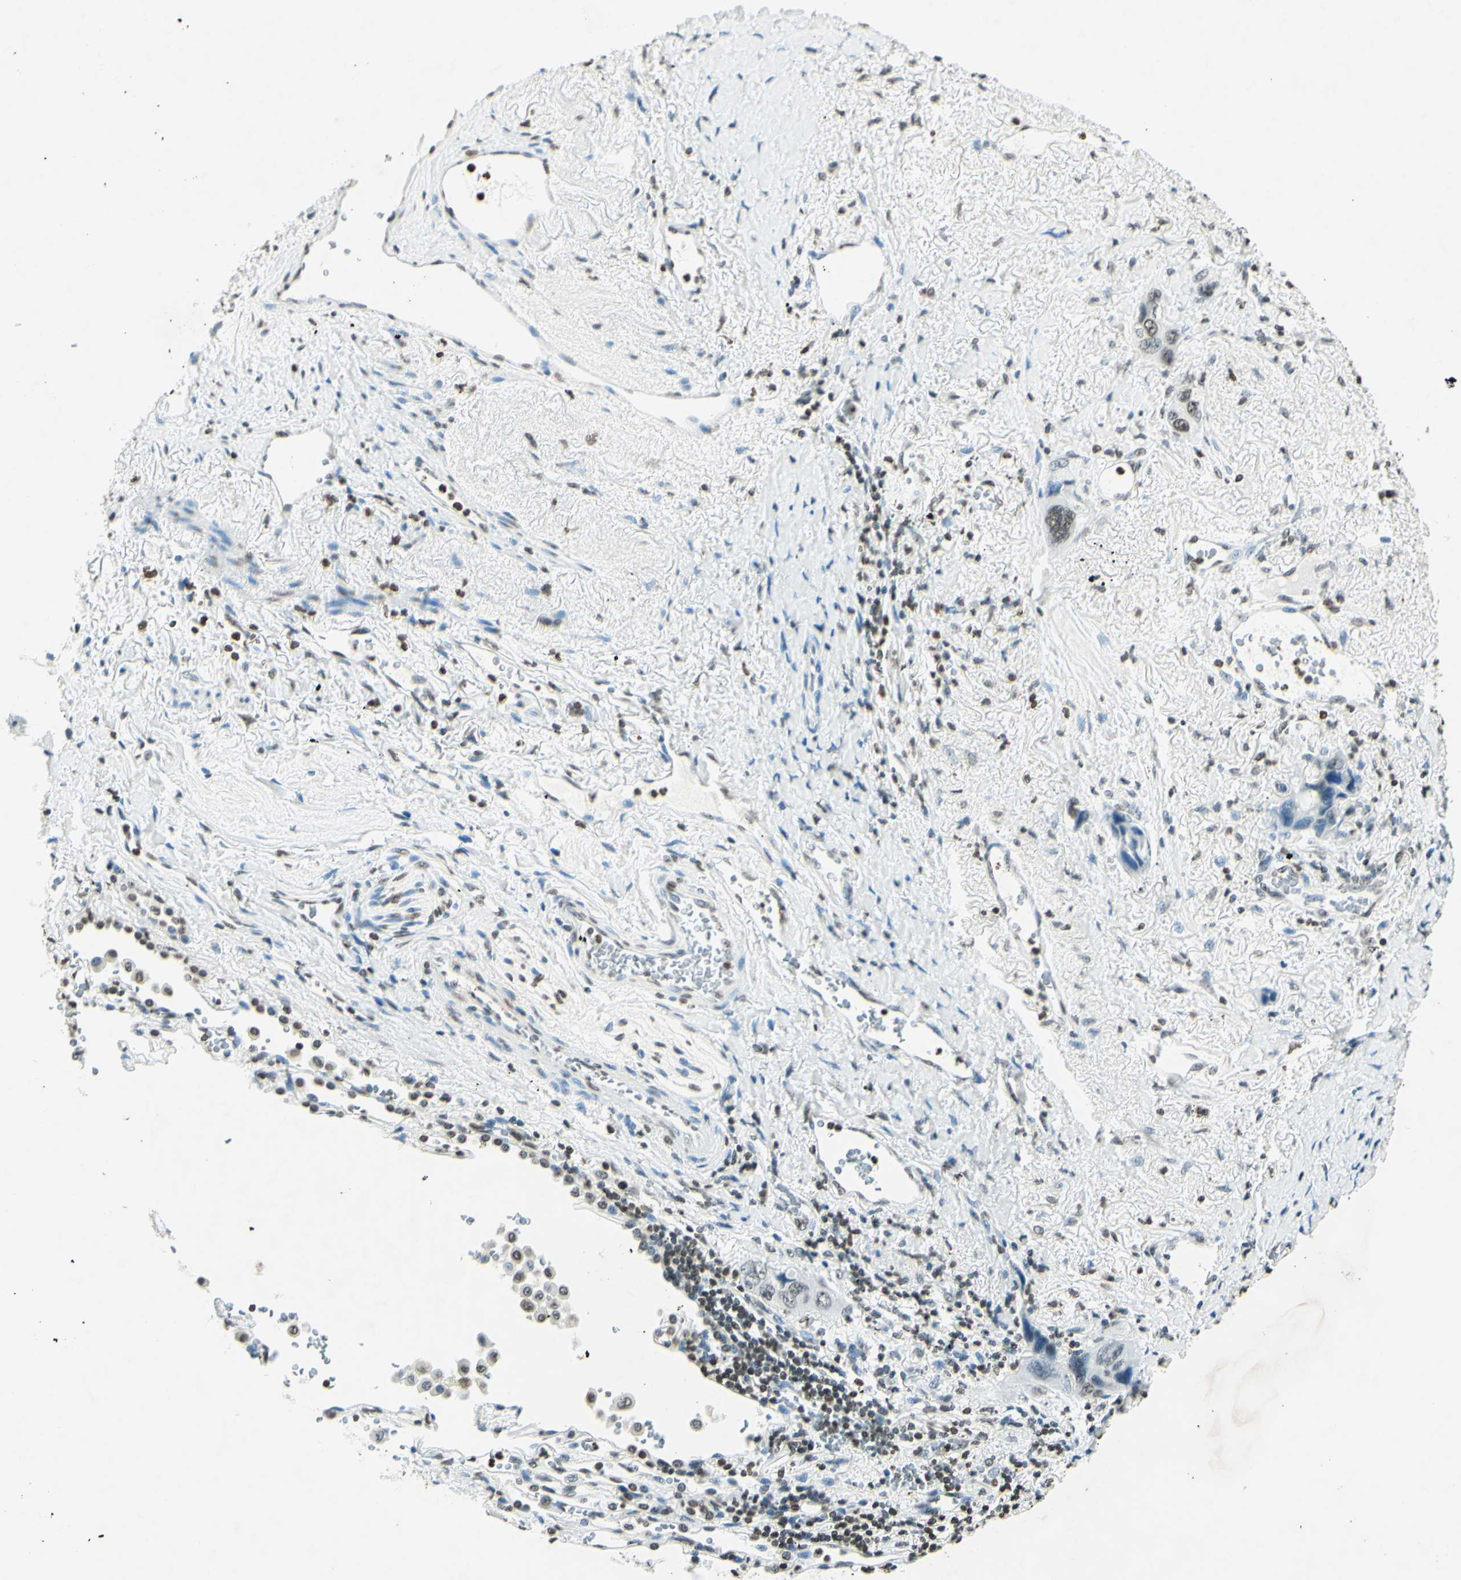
{"staining": {"intensity": "weak", "quantity": "25%-75%", "location": "nuclear"}, "tissue": "lung cancer", "cell_type": "Tumor cells", "image_type": "cancer", "snomed": [{"axis": "morphology", "description": "Squamous cell carcinoma, NOS"}, {"axis": "topography", "description": "Lung"}], "caption": "This is an image of IHC staining of squamous cell carcinoma (lung), which shows weak positivity in the nuclear of tumor cells.", "gene": "MSH2", "patient": {"sex": "female", "age": 73}}